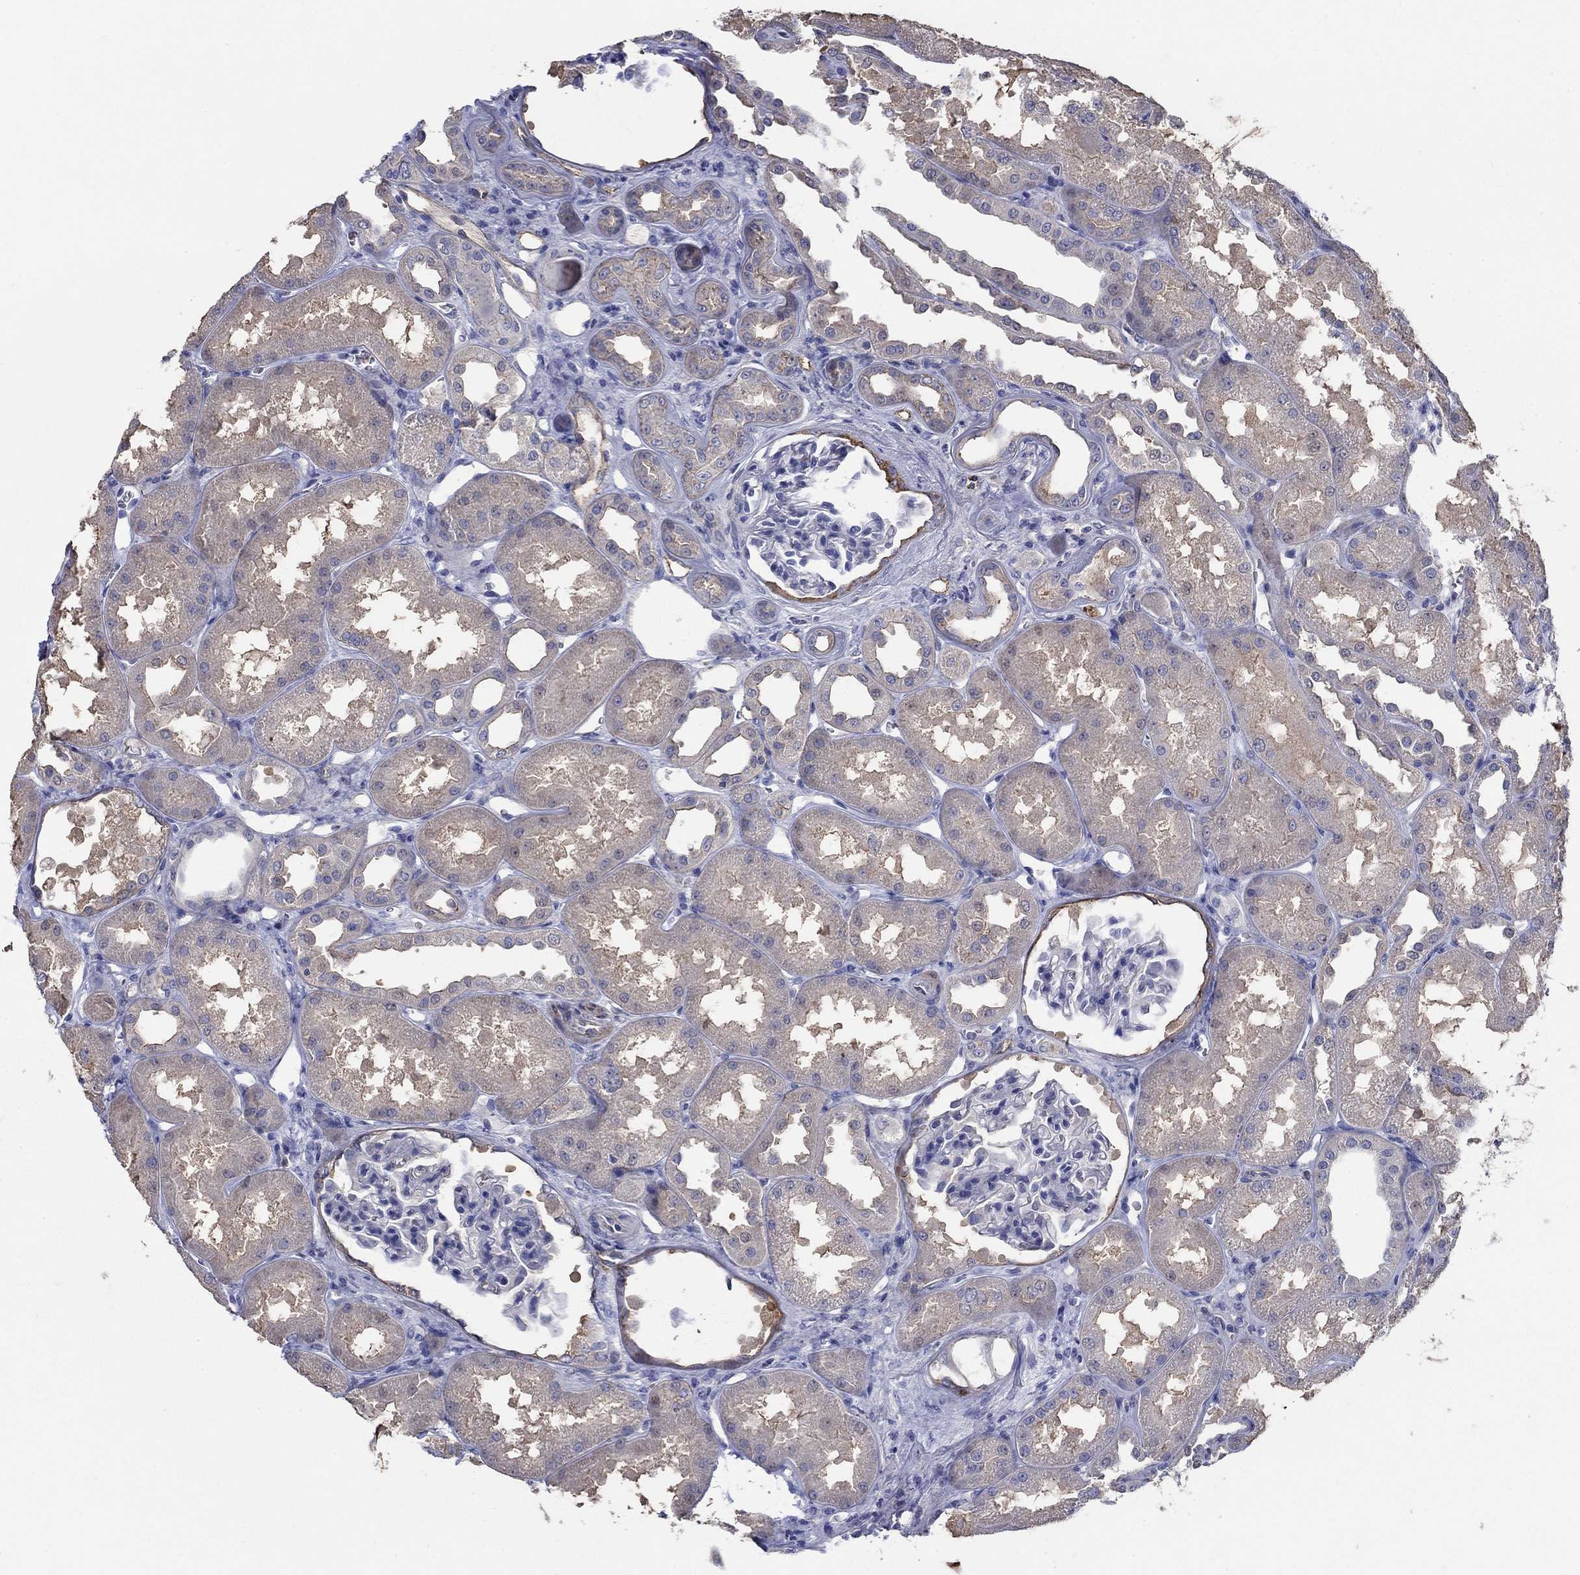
{"staining": {"intensity": "moderate", "quantity": "<25%", "location": "cytoplasmic/membranous"}, "tissue": "kidney", "cell_type": "Cells in glomeruli", "image_type": "normal", "snomed": [{"axis": "morphology", "description": "Normal tissue, NOS"}, {"axis": "topography", "description": "Kidney"}], "caption": "Moderate cytoplasmic/membranous expression is present in approximately <25% of cells in glomeruli in benign kidney.", "gene": "FLNC", "patient": {"sex": "male", "age": 61}}